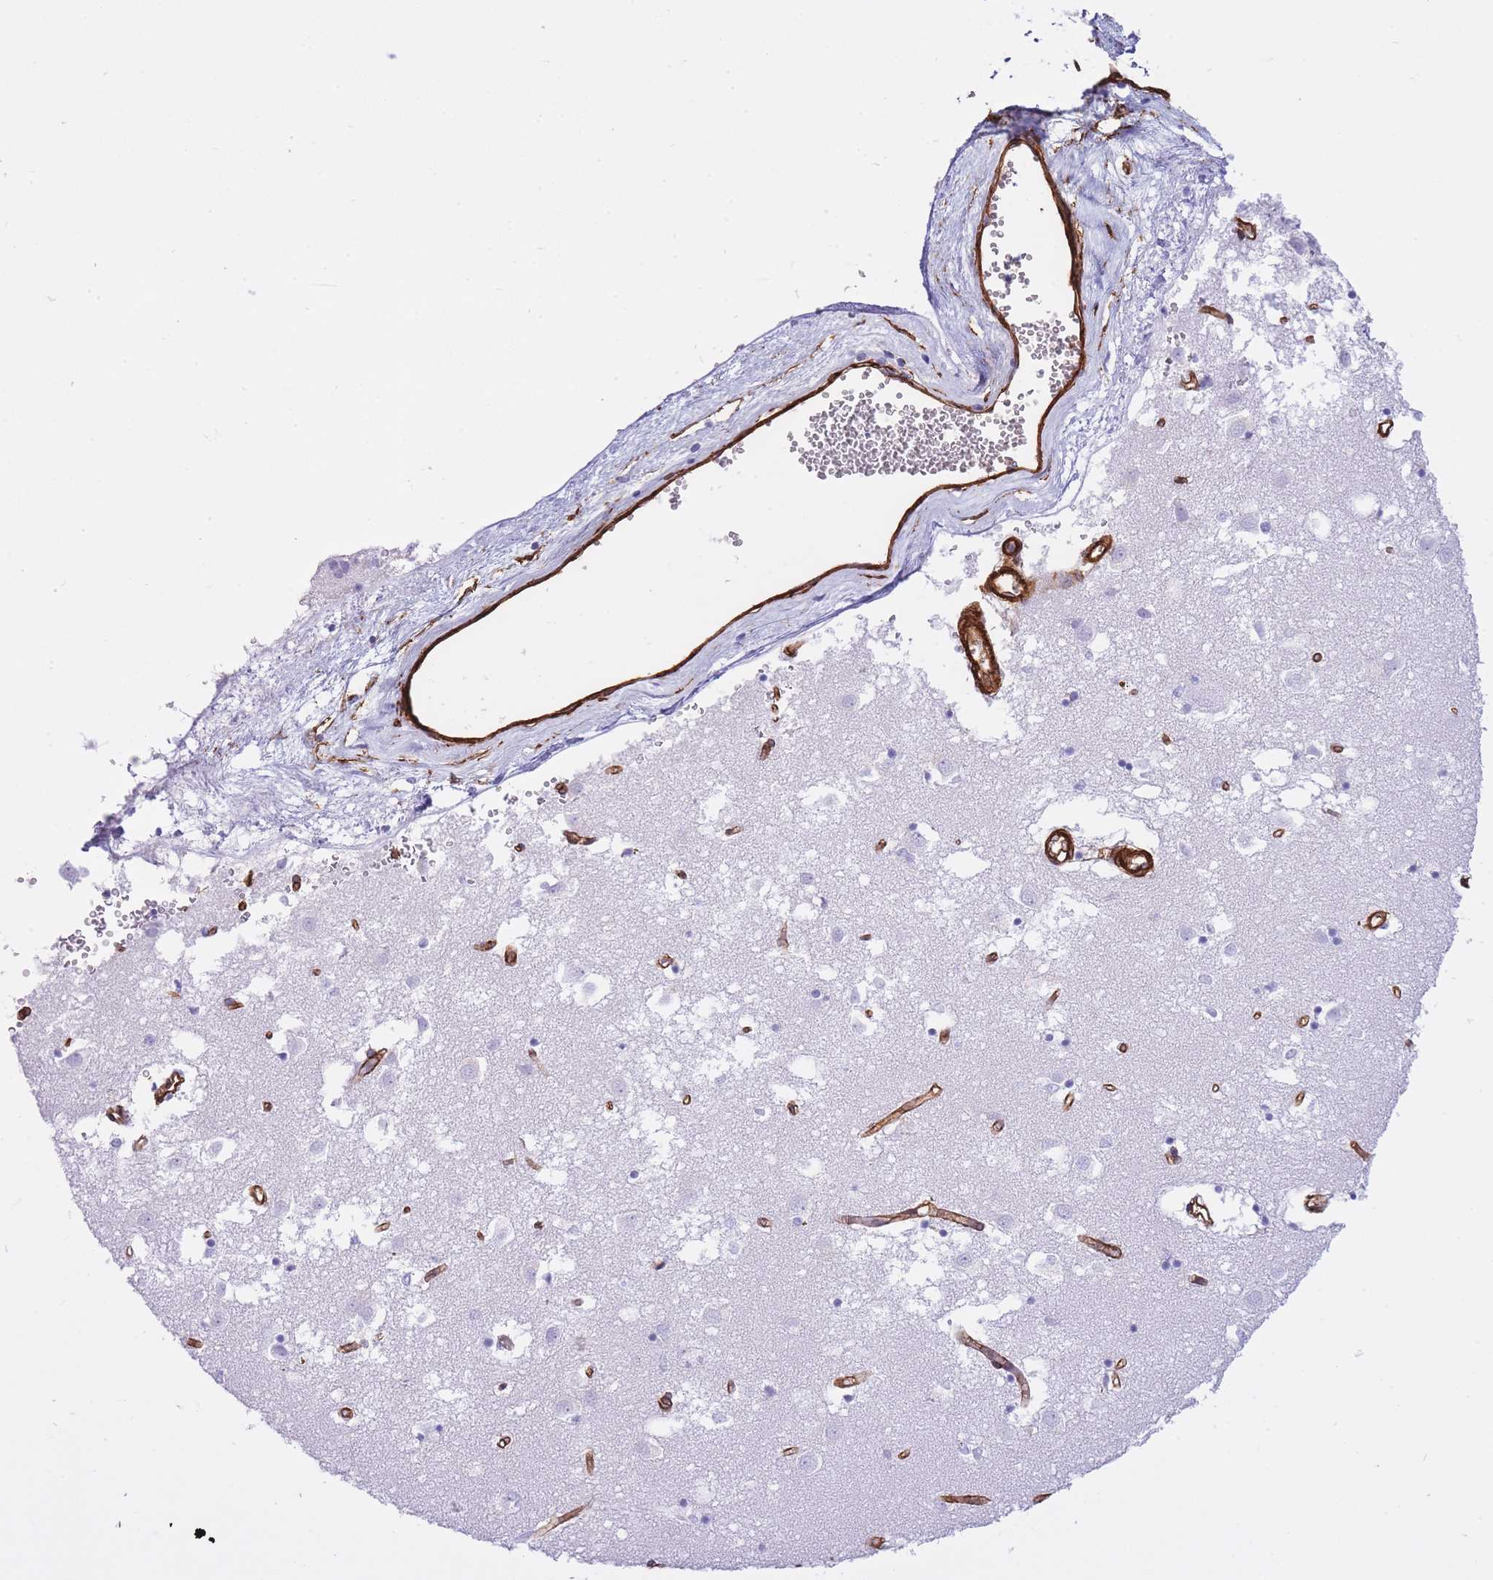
{"staining": {"intensity": "negative", "quantity": "none", "location": "none"}, "tissue": "caudate", "cell_type": "Glial cells", "image_type": "normal", "snomed": [{"axis": "morphology", "description": "Normal tissue, NOS"}, {"axis": "topography", "description": "Lateral ventricle wall"}], "caption": "DAB immunohistochemical staining of normal human caudate demonstrates no significant staining in glial cells.", "gene": "CAVIN1", "patient": {"sex": "male", "age": 70}}